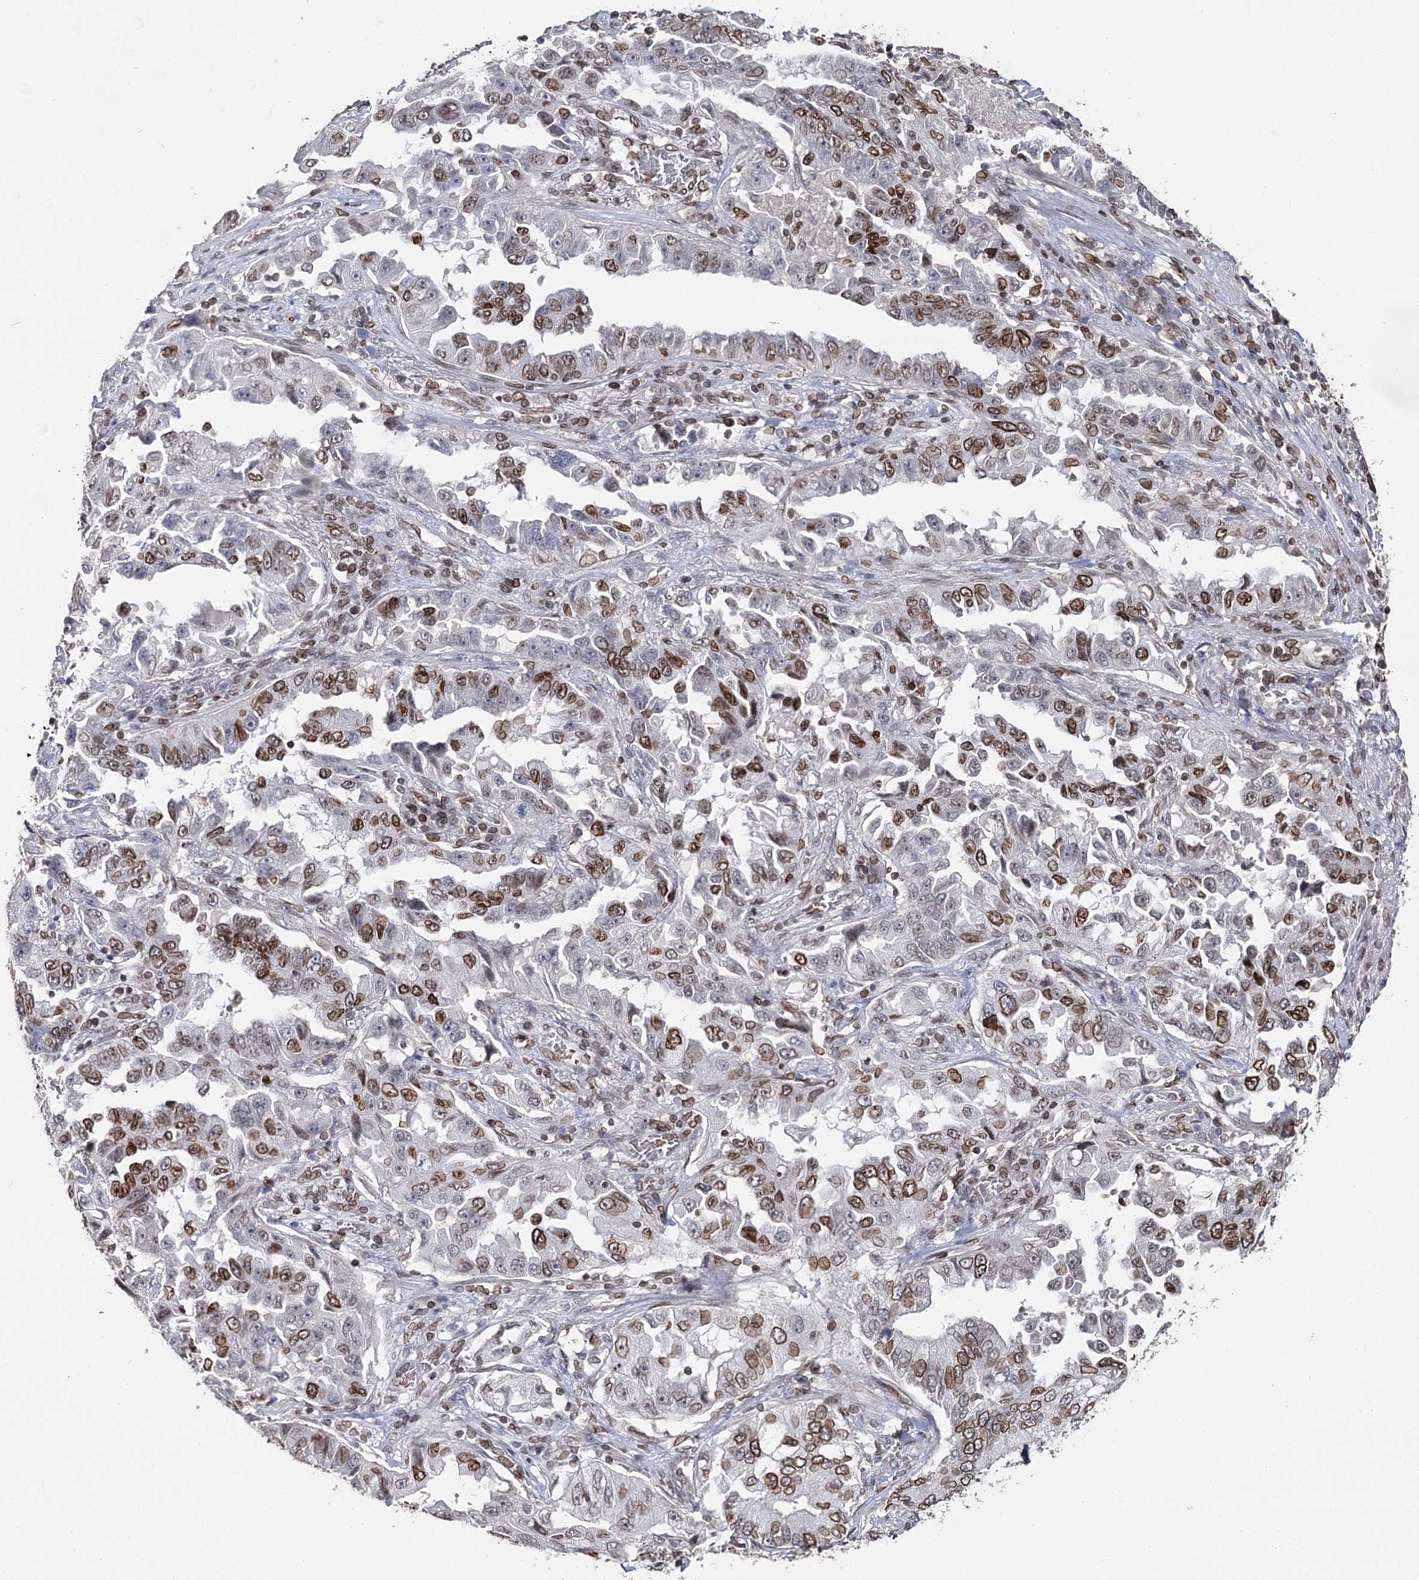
{"staining": {"intensity": "moderate", "quantity": "25%-75%", "location": "cytoplasmic/membranous,nuclear"}, "tissue": "lung cancer", "cell_type": "Tumor cells", "image_type": "cancer", "snomed": [{"axis": "morphology", "description": "Adenocarcinoma, NOS"}, {"axis": "topography", "description": "Lung"}], "caption": "Immunohistochemistry (IHC) histopathology image of neoplastic tissue: human lung cancer (adenocarcinoma) stained using immunohistochemistry (IHC) shows medium levels of moderate protein expression localized specifically in the cytoplasmic/membranous and nuclear of tumor cells, appearing as a cytoplasmic/membranous and nuclear brown color.", "gene": "KIAA0930", "patient": {"sex": "female", "age": 51}}